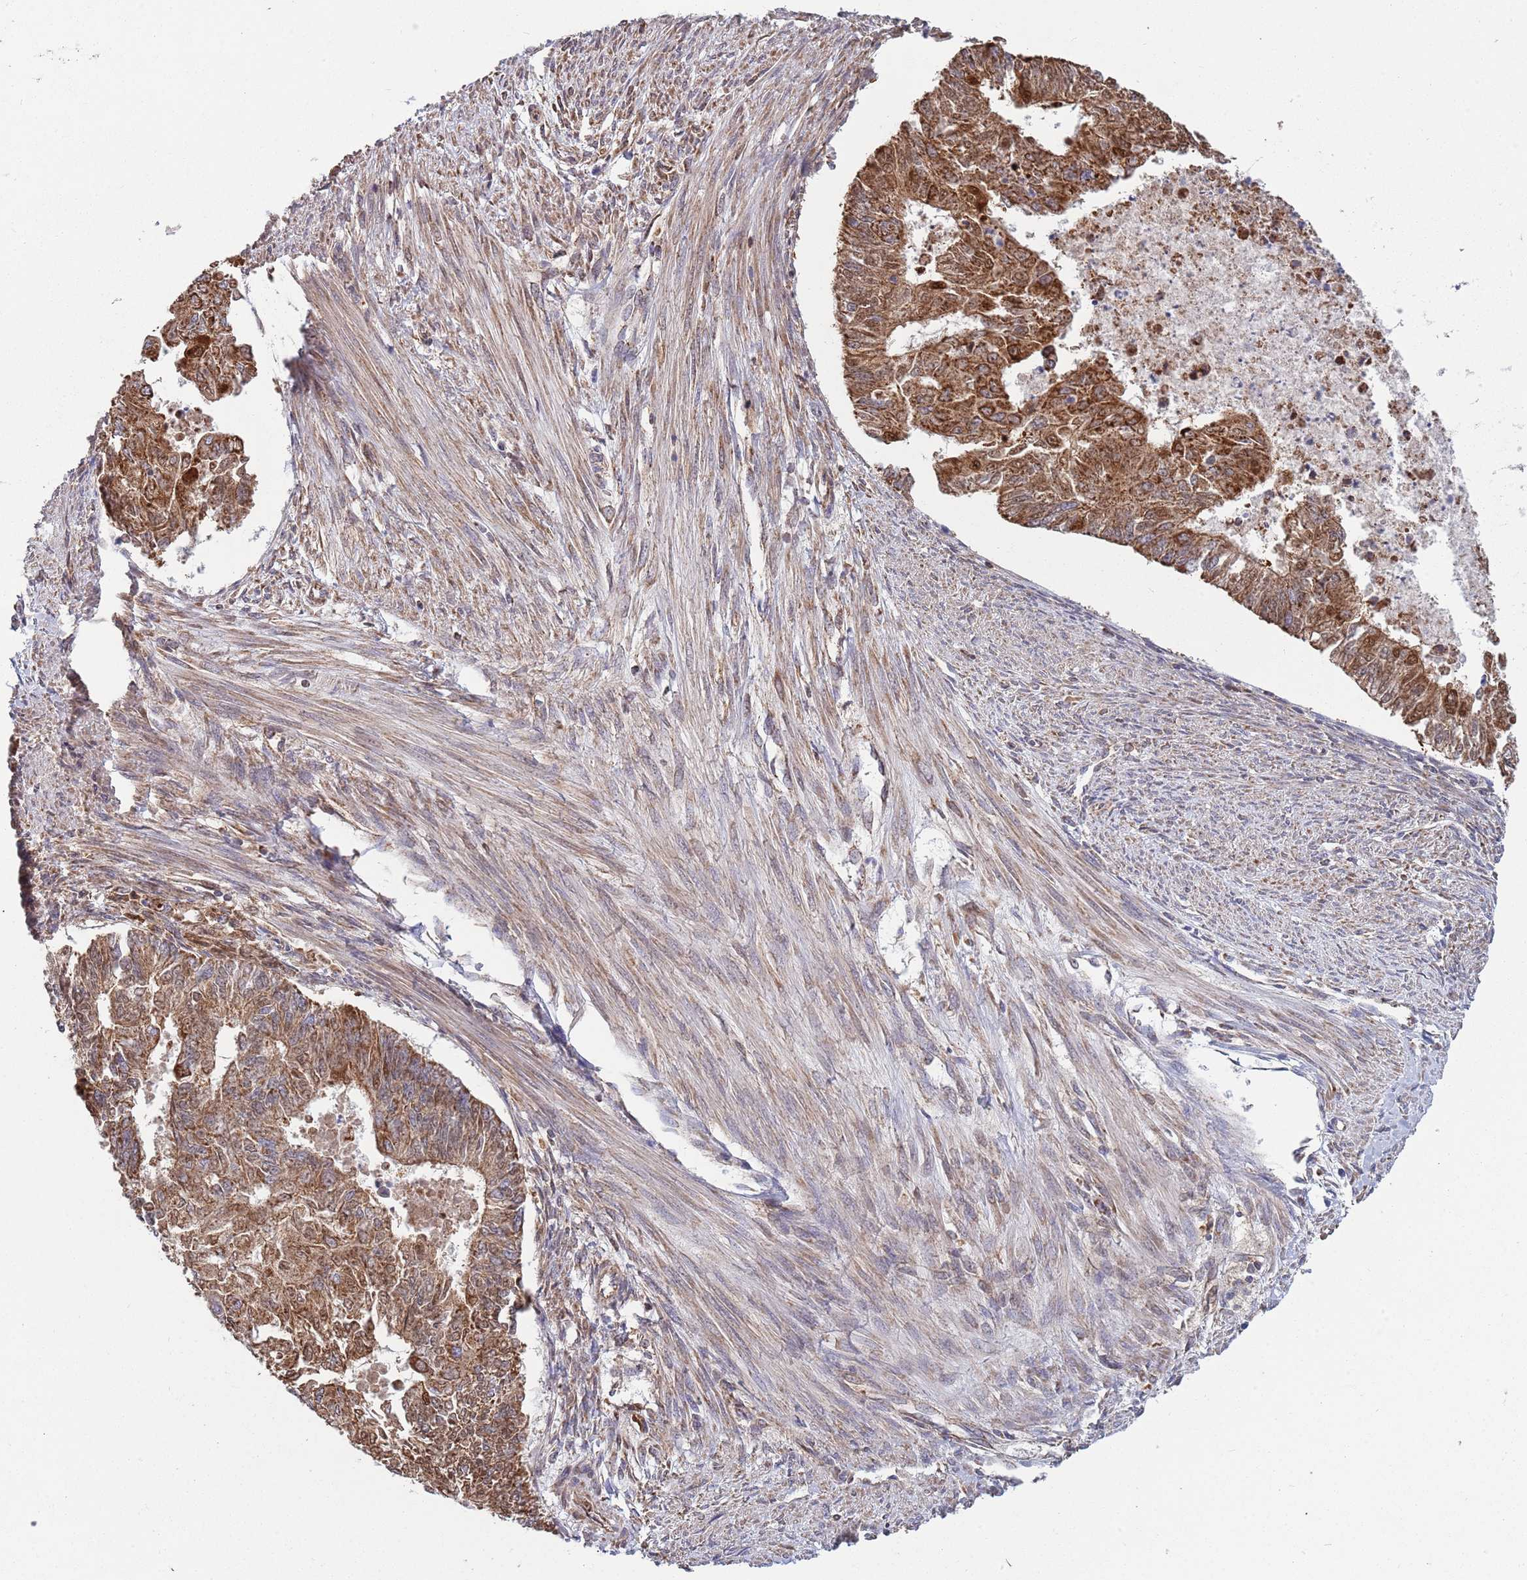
{"staining": {"intensity": "strong", "quantity": ">75%", "location": "cytoplasmic/membranous"}, "tissue": "endometrial cancer", "cell_type": "Tumor cells", "image_type": "cancer", "snomed": [{"axis": "morphology", "description": "Adenocarcinoma, NOS"}, {"axis": "topography", "description": "Endometrium"}], "caption": "This photomicrograph demonstrates immunohistochemistry (IHC) staining of adenocarcinoma (endometrial), with high strong cytoplasmic/membranous expression in about >75% of tumor cells.", "gene": "VPS16", "patient": {"sex": "female", "age": 32}}